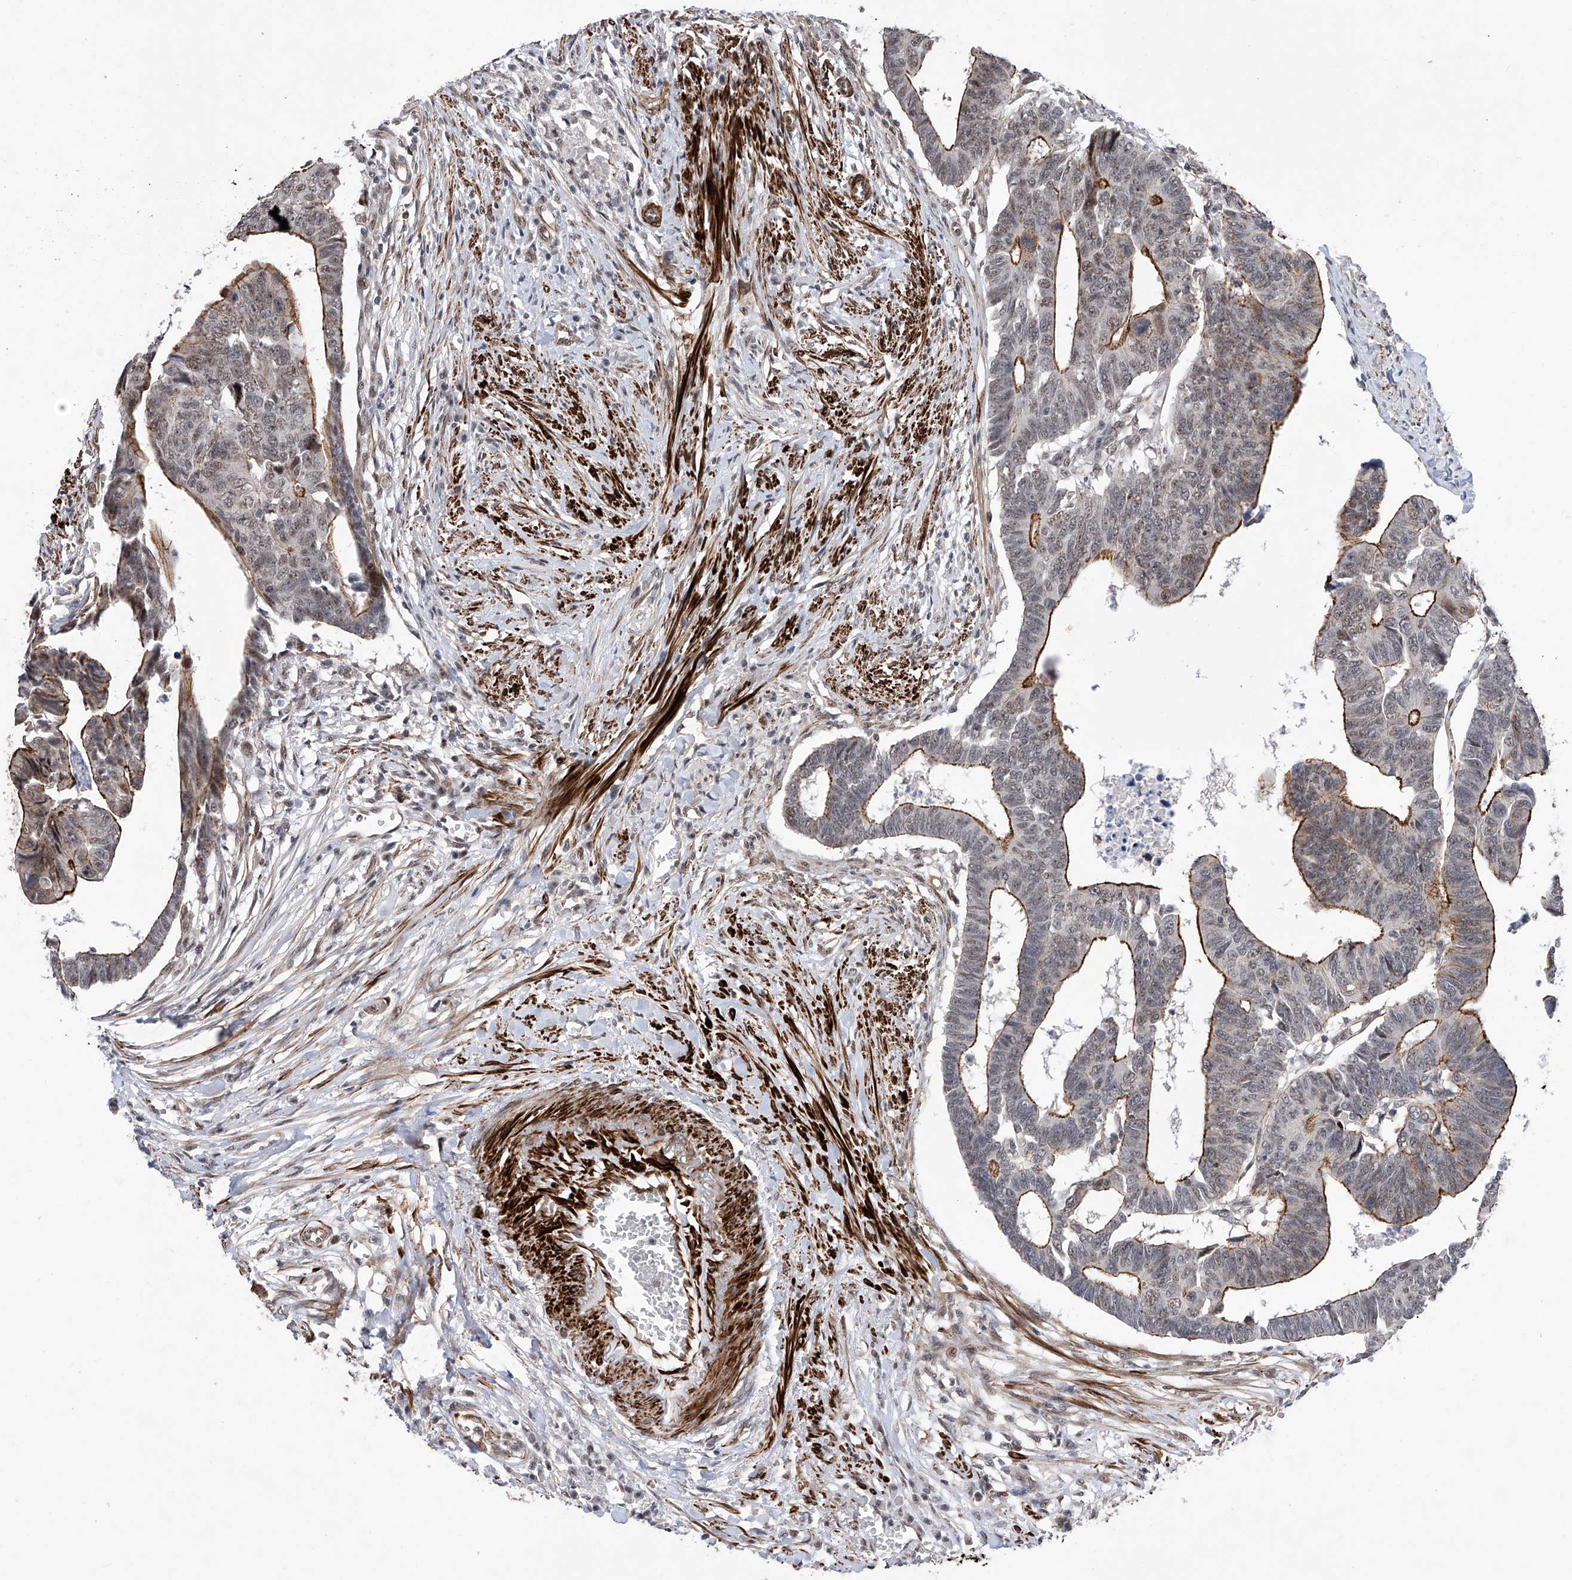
{"staining": {"intensity": "moderate", "quantity": "25%-75%", "location": "cytoplasmic/membranous"}, "tissue": "colorectal cancer", "cell_type": "Tumor cells", "image_type": "cancer", "snomed": [{"axis": "morphology", "description": "Adenocarcinoma, NOS"}, {"axis": "topography", "description": "Rectum"}], "caption": "An immunohistochemistry (IHC) micrograph of tumor tissue is shown. Protein staining in brown shows moderate cytoplasmic/membranous positivity in colorectal adenocarcinoma within tumor cells. (Stains: DAB (3,3'-diaminobenzidine) in brown, nuclei in blue, Microscopy: brightfield microscopy at high magnification).", "gene": "NFATC4", "patient": {"sex": "female", "age": 65}}